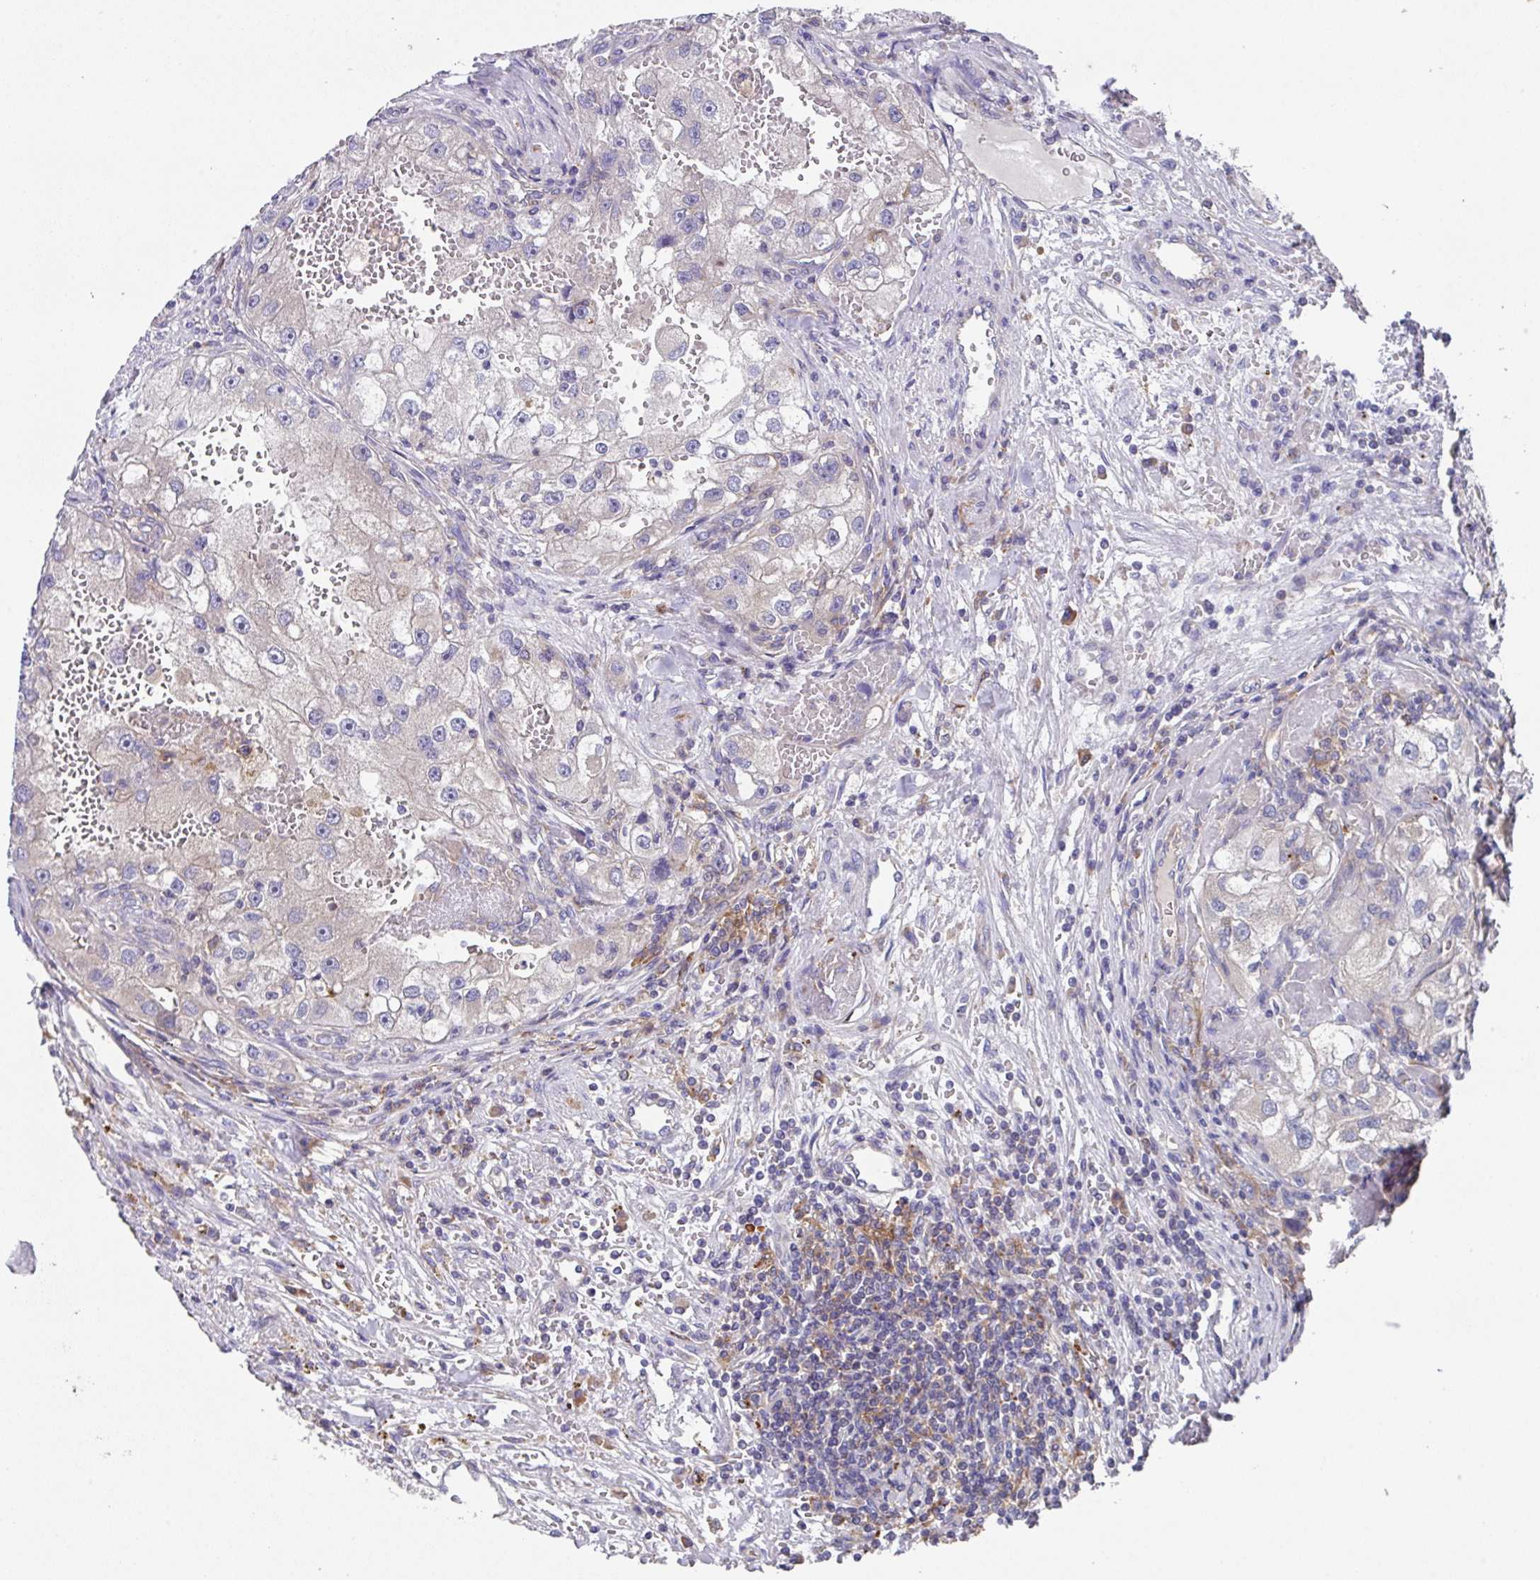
{"staining": {"intensity": "negative", "quantity": "none", "location": "none"}, "tissue": "renal cancer", "cell_type": "Tumor cells", "image_type": "cancer", "snomed": [{"axis": "morphology", "description": "Adenocarcinoma, NOS"}, {"axis": "topography", "description": "Kidney"}], "caption": "IHC of renal cancer (adenocarcinoma) shows no expression in tumor cells.", "gene": "EIF4B", "patient": {"sex": "male", "age": 63}}